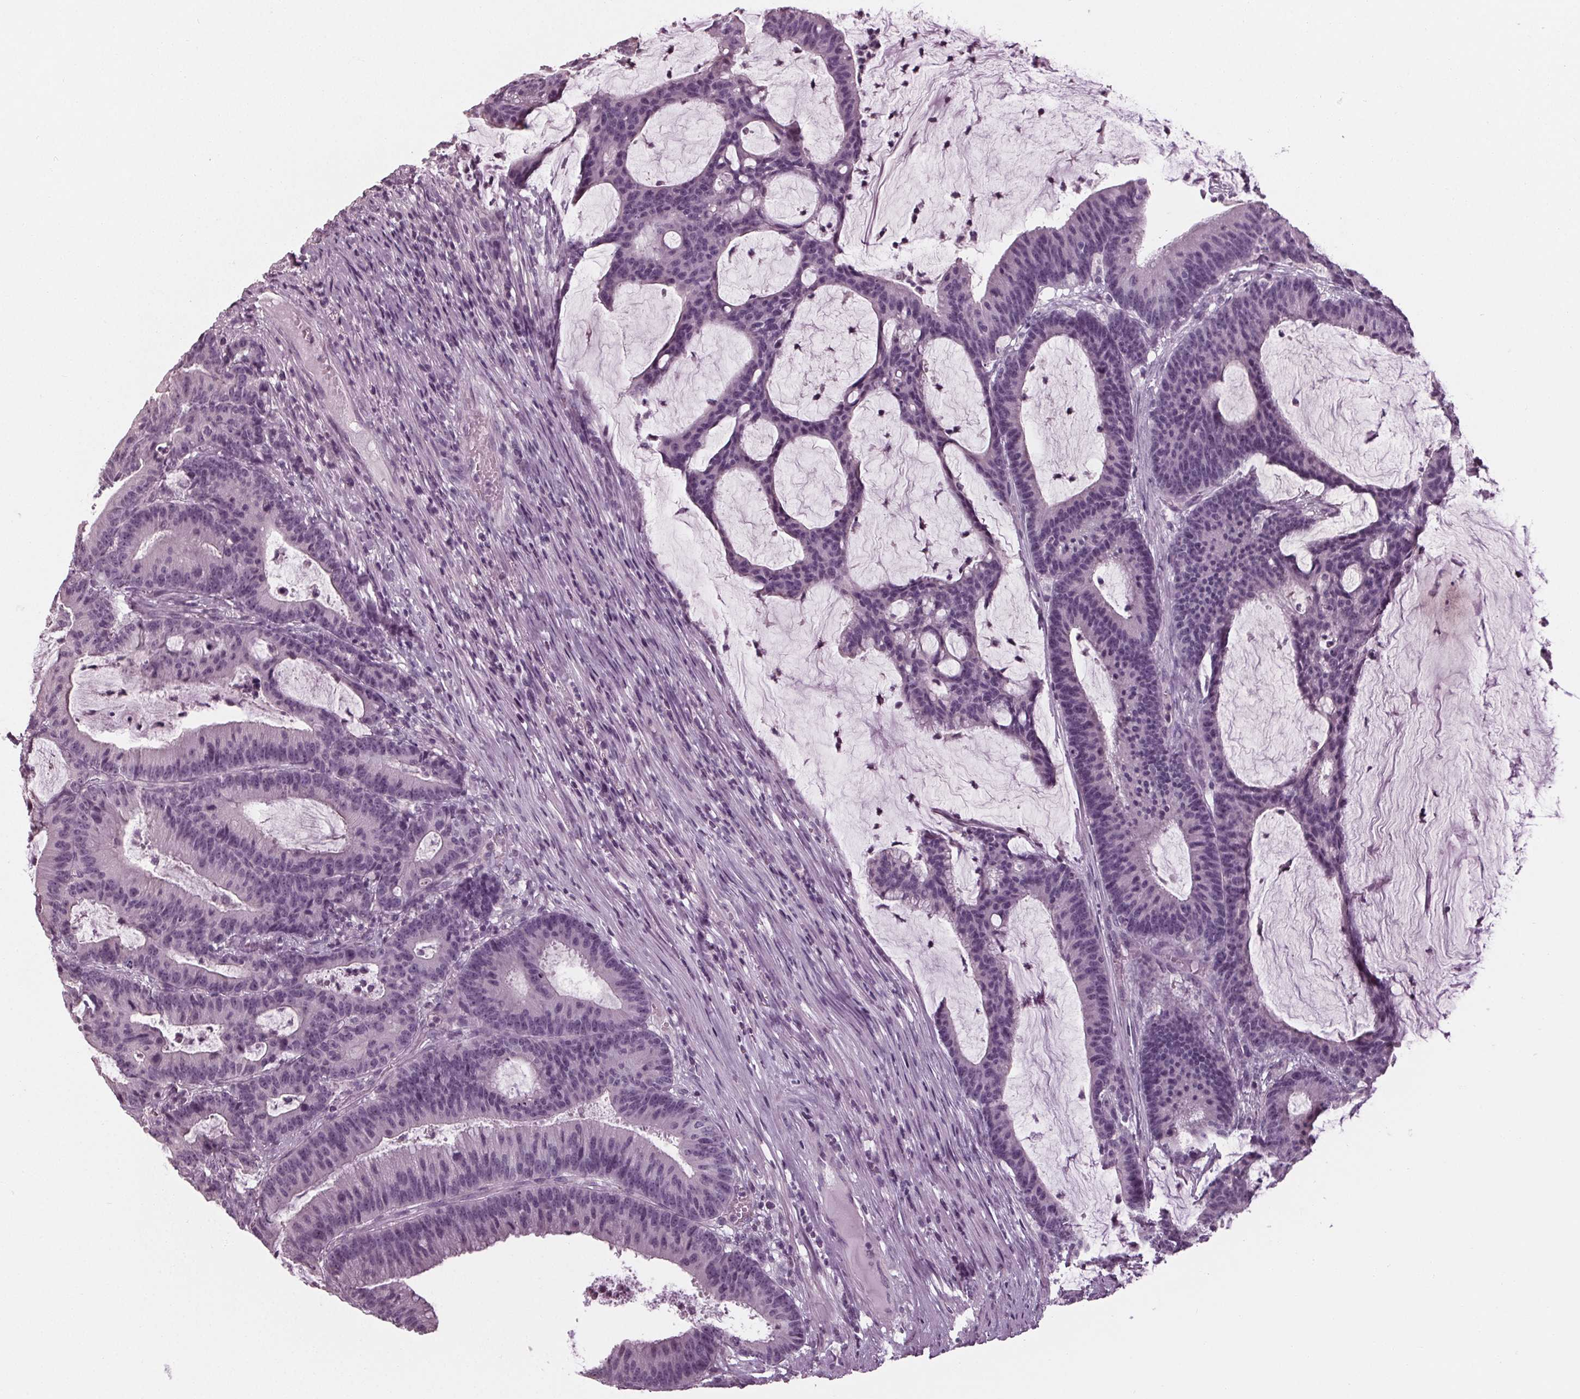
{"staining": {"intensity": "negative", "quantity": "none", "location": "none"}, "tissue": "colorectal cancer", "cell_type": "Tumor cells", "image_type": "cancer", "snomed": [{"axis": "morphology", "description": "Adenocarcinoma, NOS"}, {"axis": "topography", "description": "Colon"}], "caption": "Micrograph shows no significant protein staining in tumor cells of colorectal cancer. (DAB (3,3'-diaminobenzidine) immunohistochemistry (IHC) visualized using brightfield microscopy, high magnification).", "gene": "TNNC2", "patient": {"sex": "female", "age": 78}}